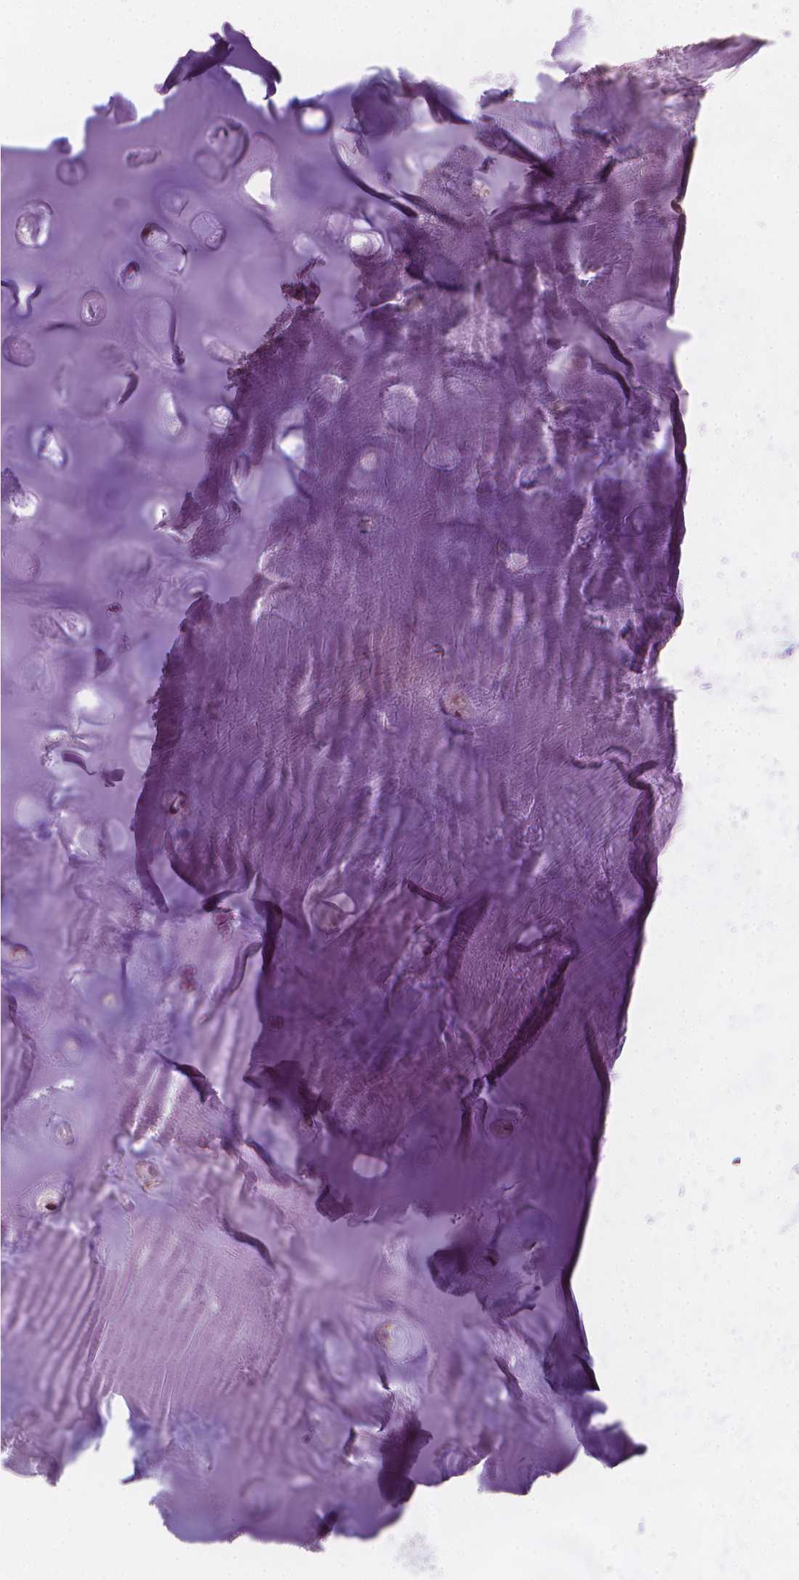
{"staining": {"intensity": "negative", "quantity": "none", "location": "none"}, "tissue": "adipose tissue", "cell_type": "Adipocytes", "image_type": "normal", "snomed": [{"axis": "morphology", "description": "Normal tissue, NOS"}, {"axis": "morphology", "description": "Squamous cell carcinoma, NOS"}, {"axis": "topography", "description": "Cartilage tissue"}, {"axis": "topography", "description": "Bronchus"}, {"axis": "topography", "description": "Lung"}], "caption": "This is an IHC image of benign adipose tissue. There is no expression in adipocytes.", "gene": "CLXN", "patient": {"sex": "male", "age": 66}}